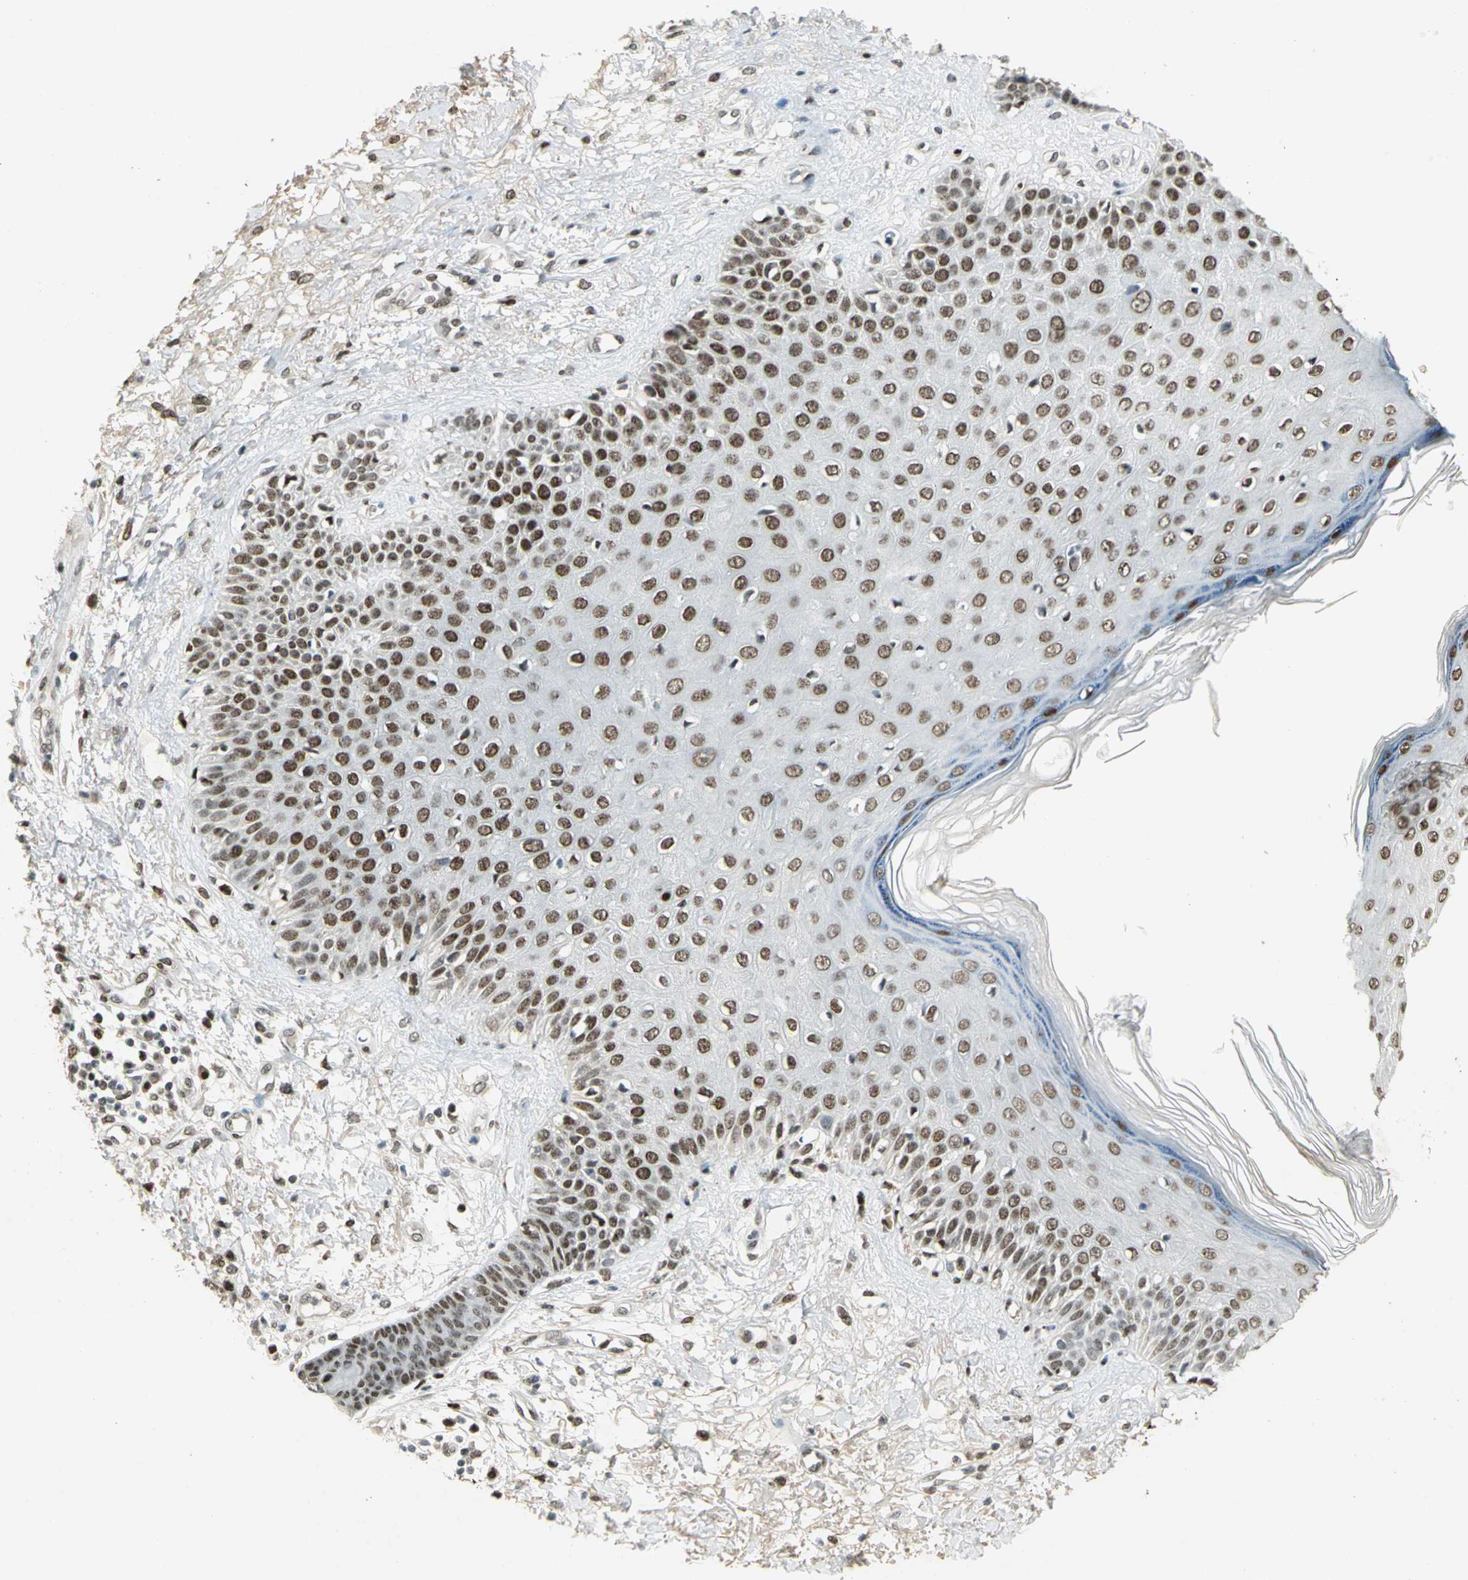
{"staining": {"intensity": "strong", "quantity": ">75%", "location": "nuclear"}, "tissue": "skin cancer", "cell_type": "Tumor cells", "image_type": "cancer", "snomed": [{"axis": "morphology", "description": "Squamous cell carcinoma, NOS"}, {"axis": "topography", "description": "Skin"}], "caption": "DAB (3,3'-diaminobenzidine) immunohistochemical staining of human skin cancer (squamous cell carcinoma) exhibits strong nuclear protein positivity in about >75% of tumor cells.", "gene": "AK6", "patient": {"sex": "female", "age": 78}}